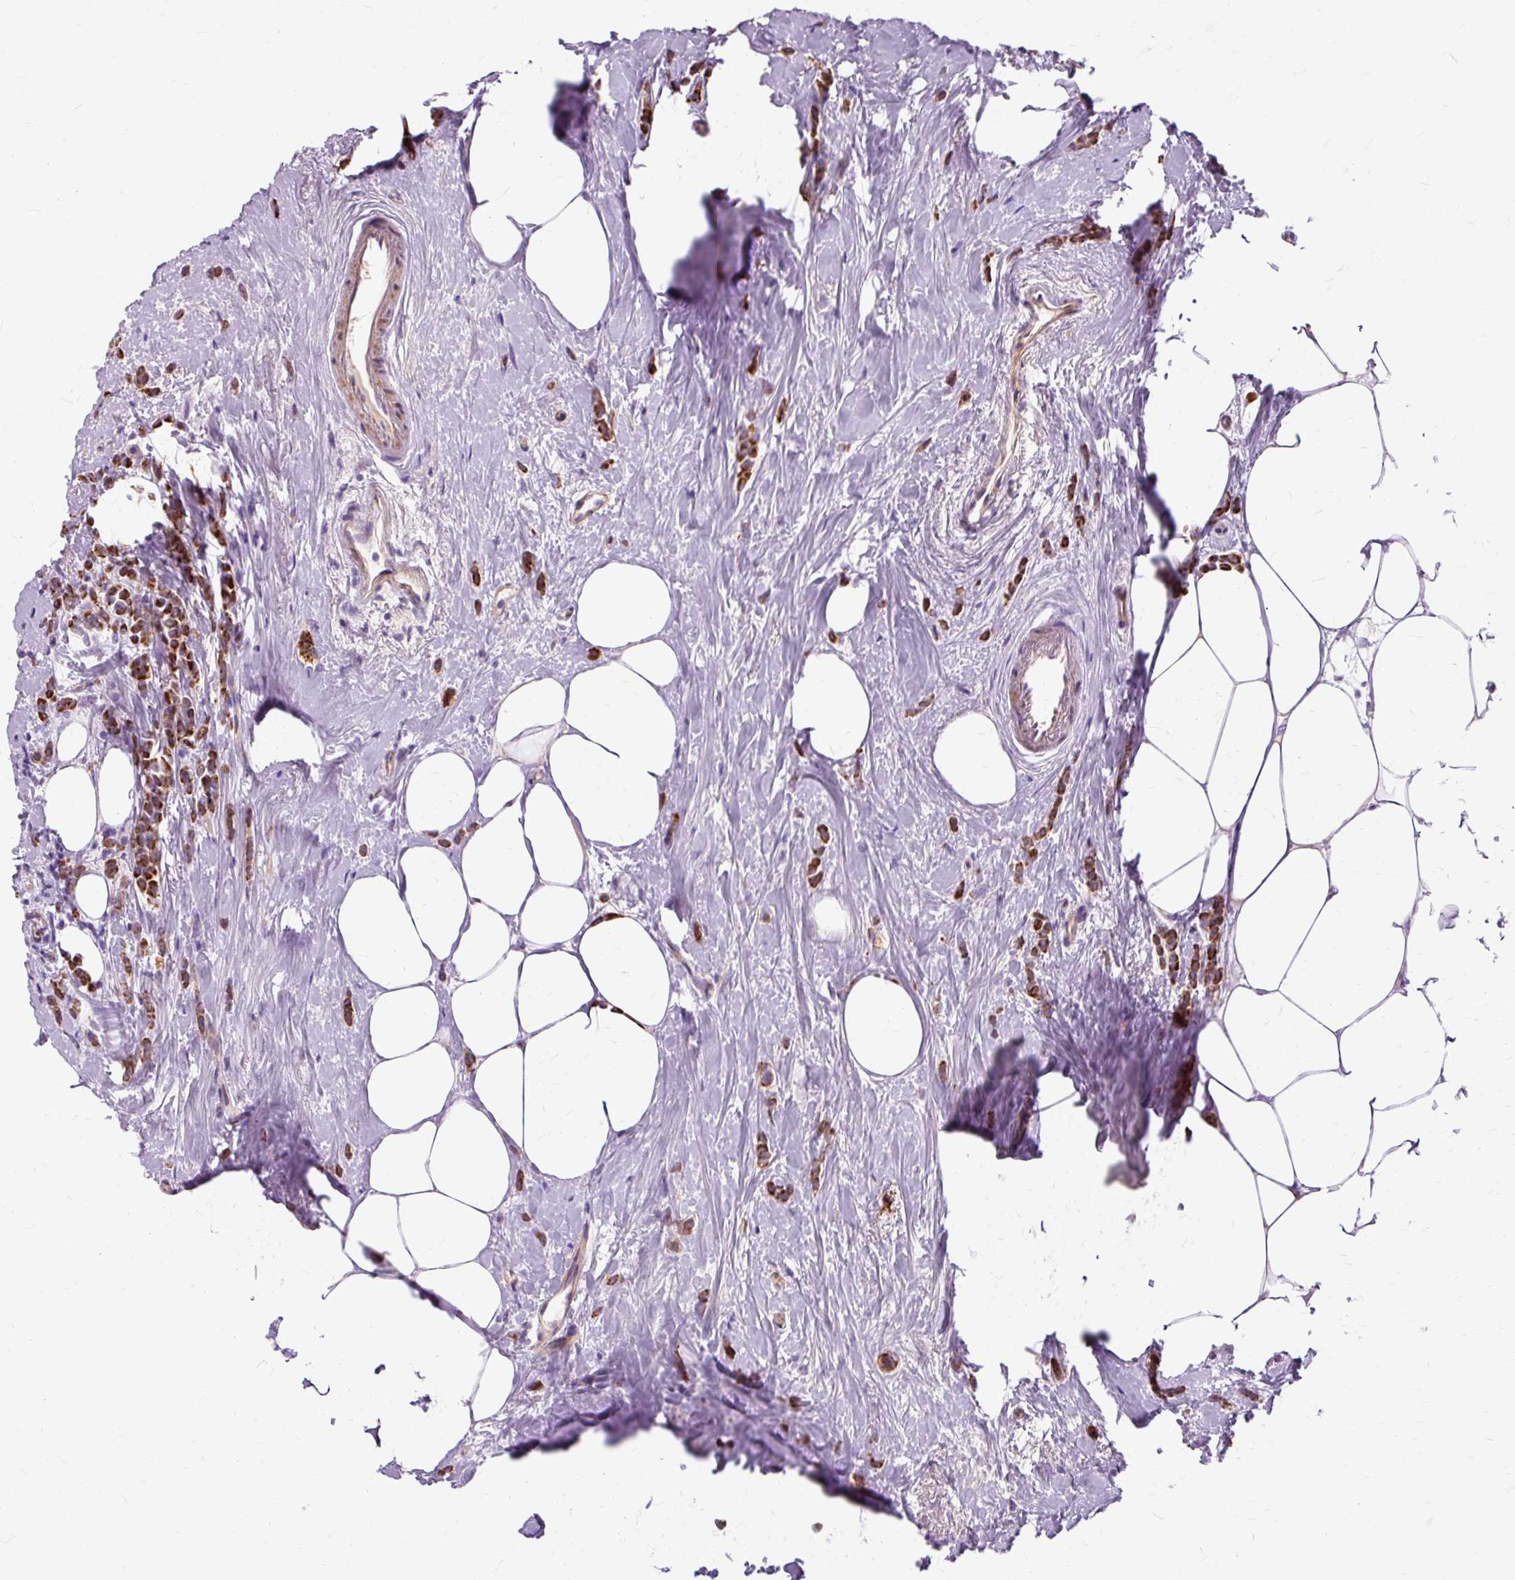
{"staining": {"intensity": "strong", "quantity": ">75%", "location": "cytoplasmic/membranous"}, "tissue": "breast cancer", "cell_type": "Tumor cells", "image_type": "cancer", "snomed": [{"axis": "morphology", "description": "Lobular carcinoma"}, {"axis": "topography", "description": "Breast"}], "caption": "Immunohistochemistry (IHC) photomicrograph of breast lobular carcinoma stained for a protein (brown), which demonstrates high levels of strong cytoplasmic/membranous expression in about >75% of tumor cells.", "gene": "DCTN4", "patient": {"sex": "female", "age": 84}}